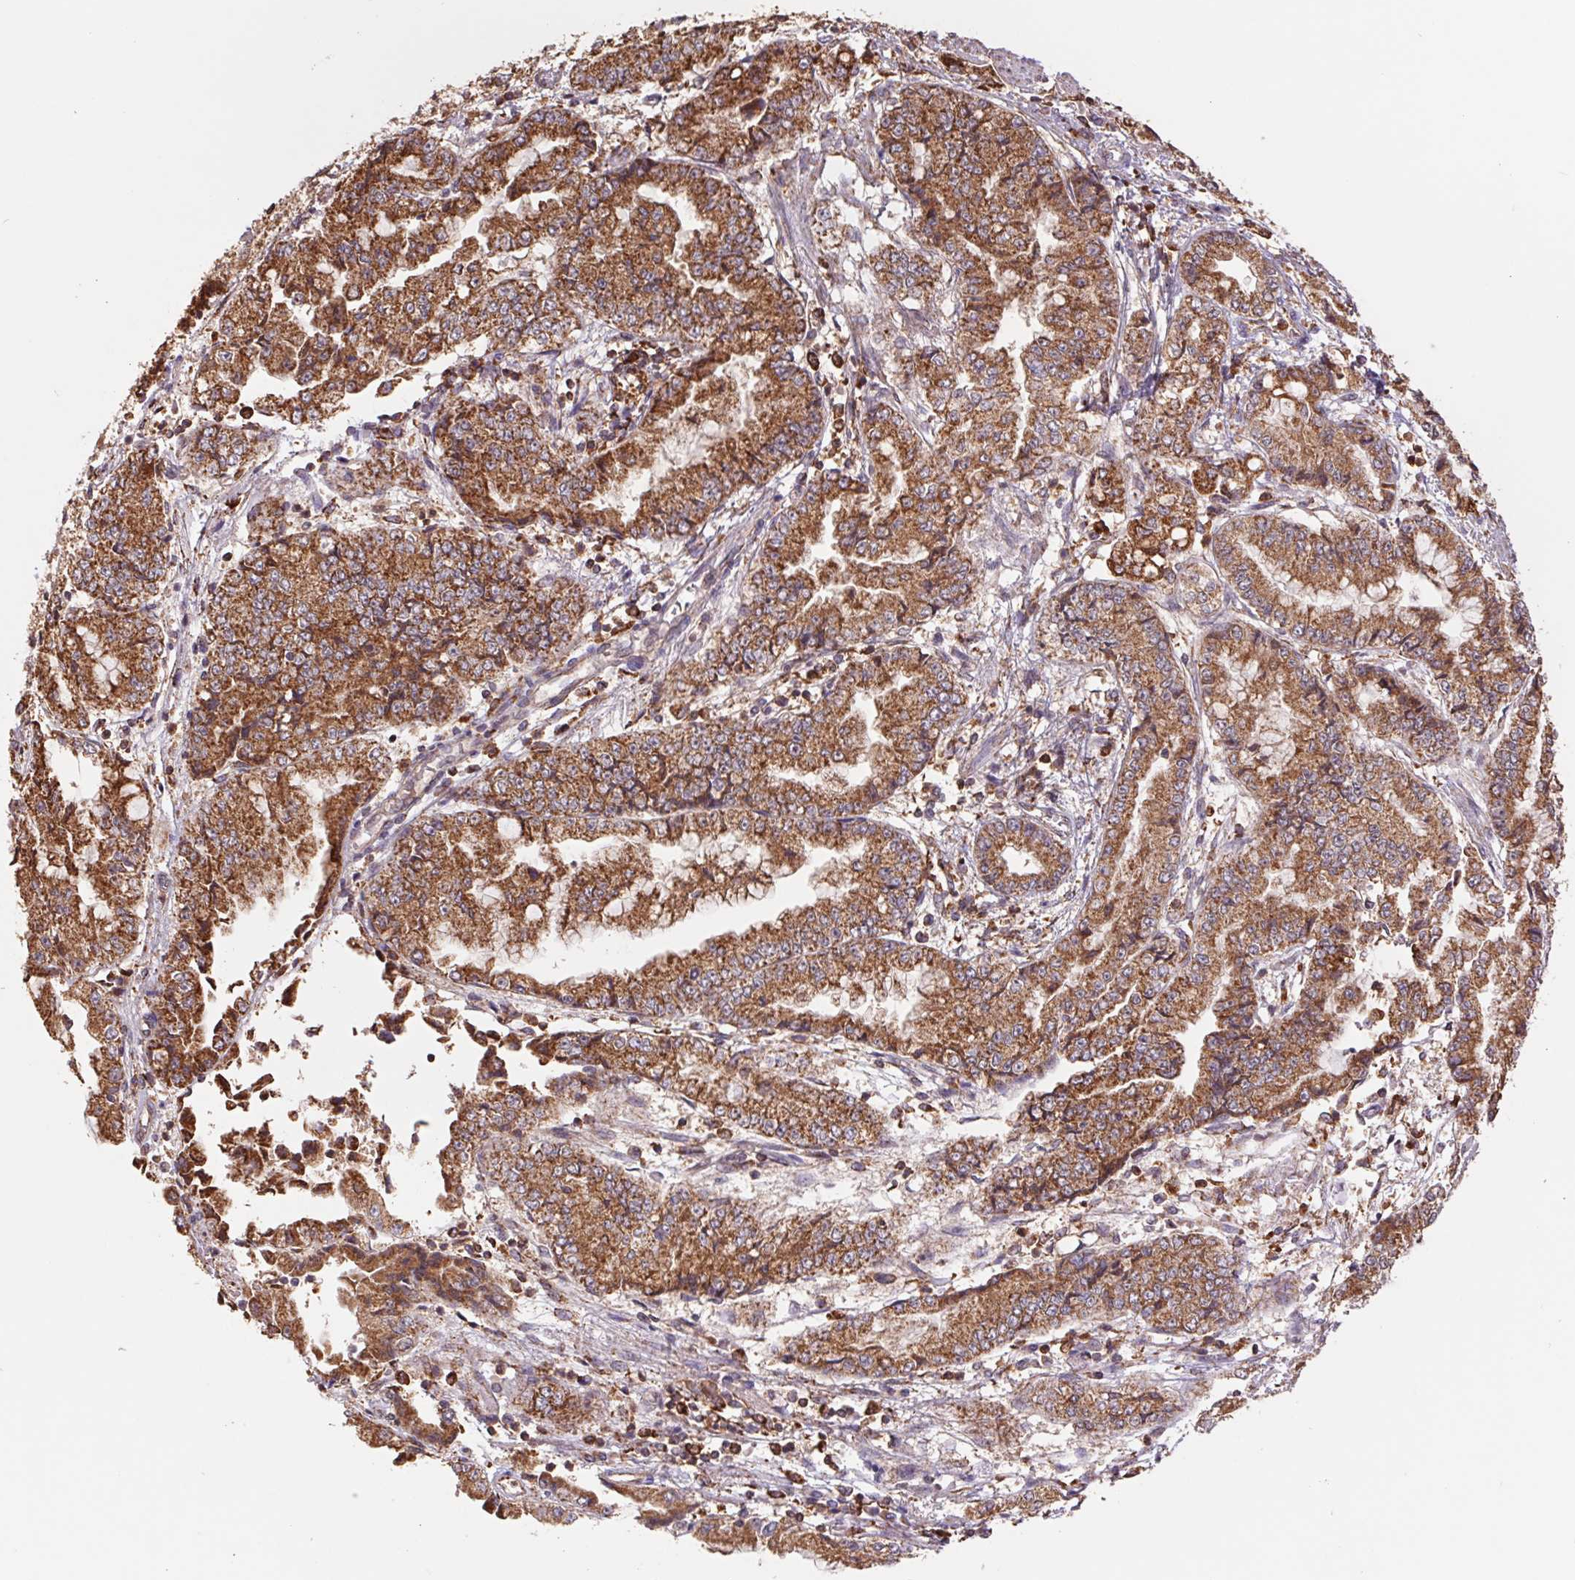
{"staining": {"intensity": "strong", "quantity": ">75%", "location": "cytoplasmic/membranous"}, "tissue": "stomach cancer", "cell_type": "Tumor cells", "image_type": "cancer", "snomed": [{"axis": "morphology", "description": "Adenocarcinoma, NOS"}, {"axis": "topography", "description": "Stomach, upper"}], "caption": "IHC of adenocarcinoma (stomach) demonstrates high levels of strong cytoplasmic/membranous expression in about >75% of tumor cells.", "gene": "URM1", "patient": {"sex": "female", "age": 74}}